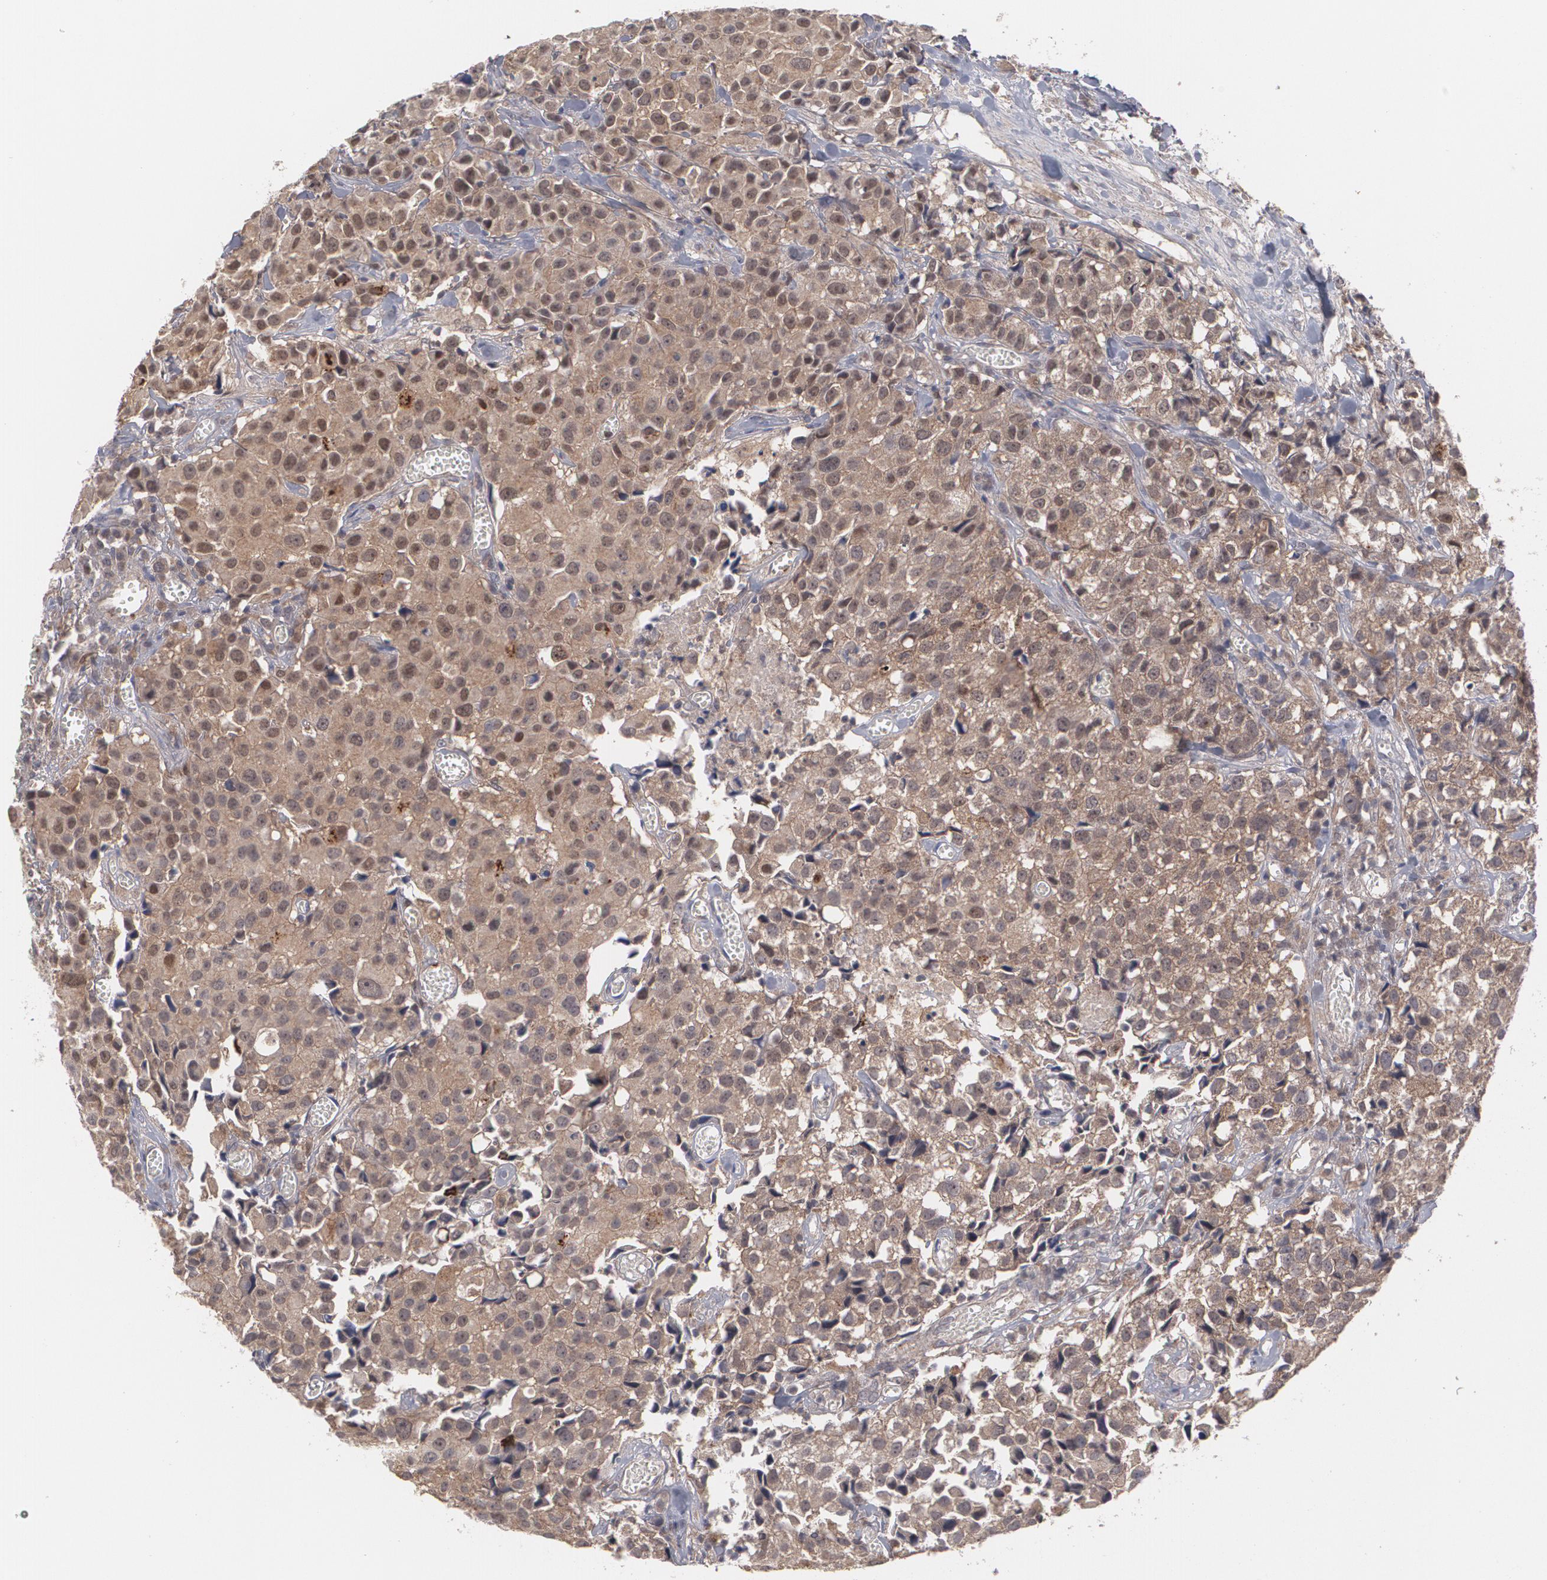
{"staining": {"intensity": "weak", "quantity": ">75%", "location": "cytoplasmic/membranous,nuclear"}, "tissue": "urothelial cancer", "cell_type": "Tumor cells", "image_type": "cancer", "snomed": [{"axis": "morphology", "description": "Urothelial carcinoma, High grade"}, {"axis": "topography", "description": "Urinary bladder"}], "caption": "A low amount of weak cytoplasmic/membranous and nuclear positivity is seen in approximately >75% of tumor cells in high-grade urothelial carcinoma tissue. The protein of interest is shown in brown color, while the nuclei are stained blue.", "gene": "HTT", "patient": {"sex": "female", "age": 75}}